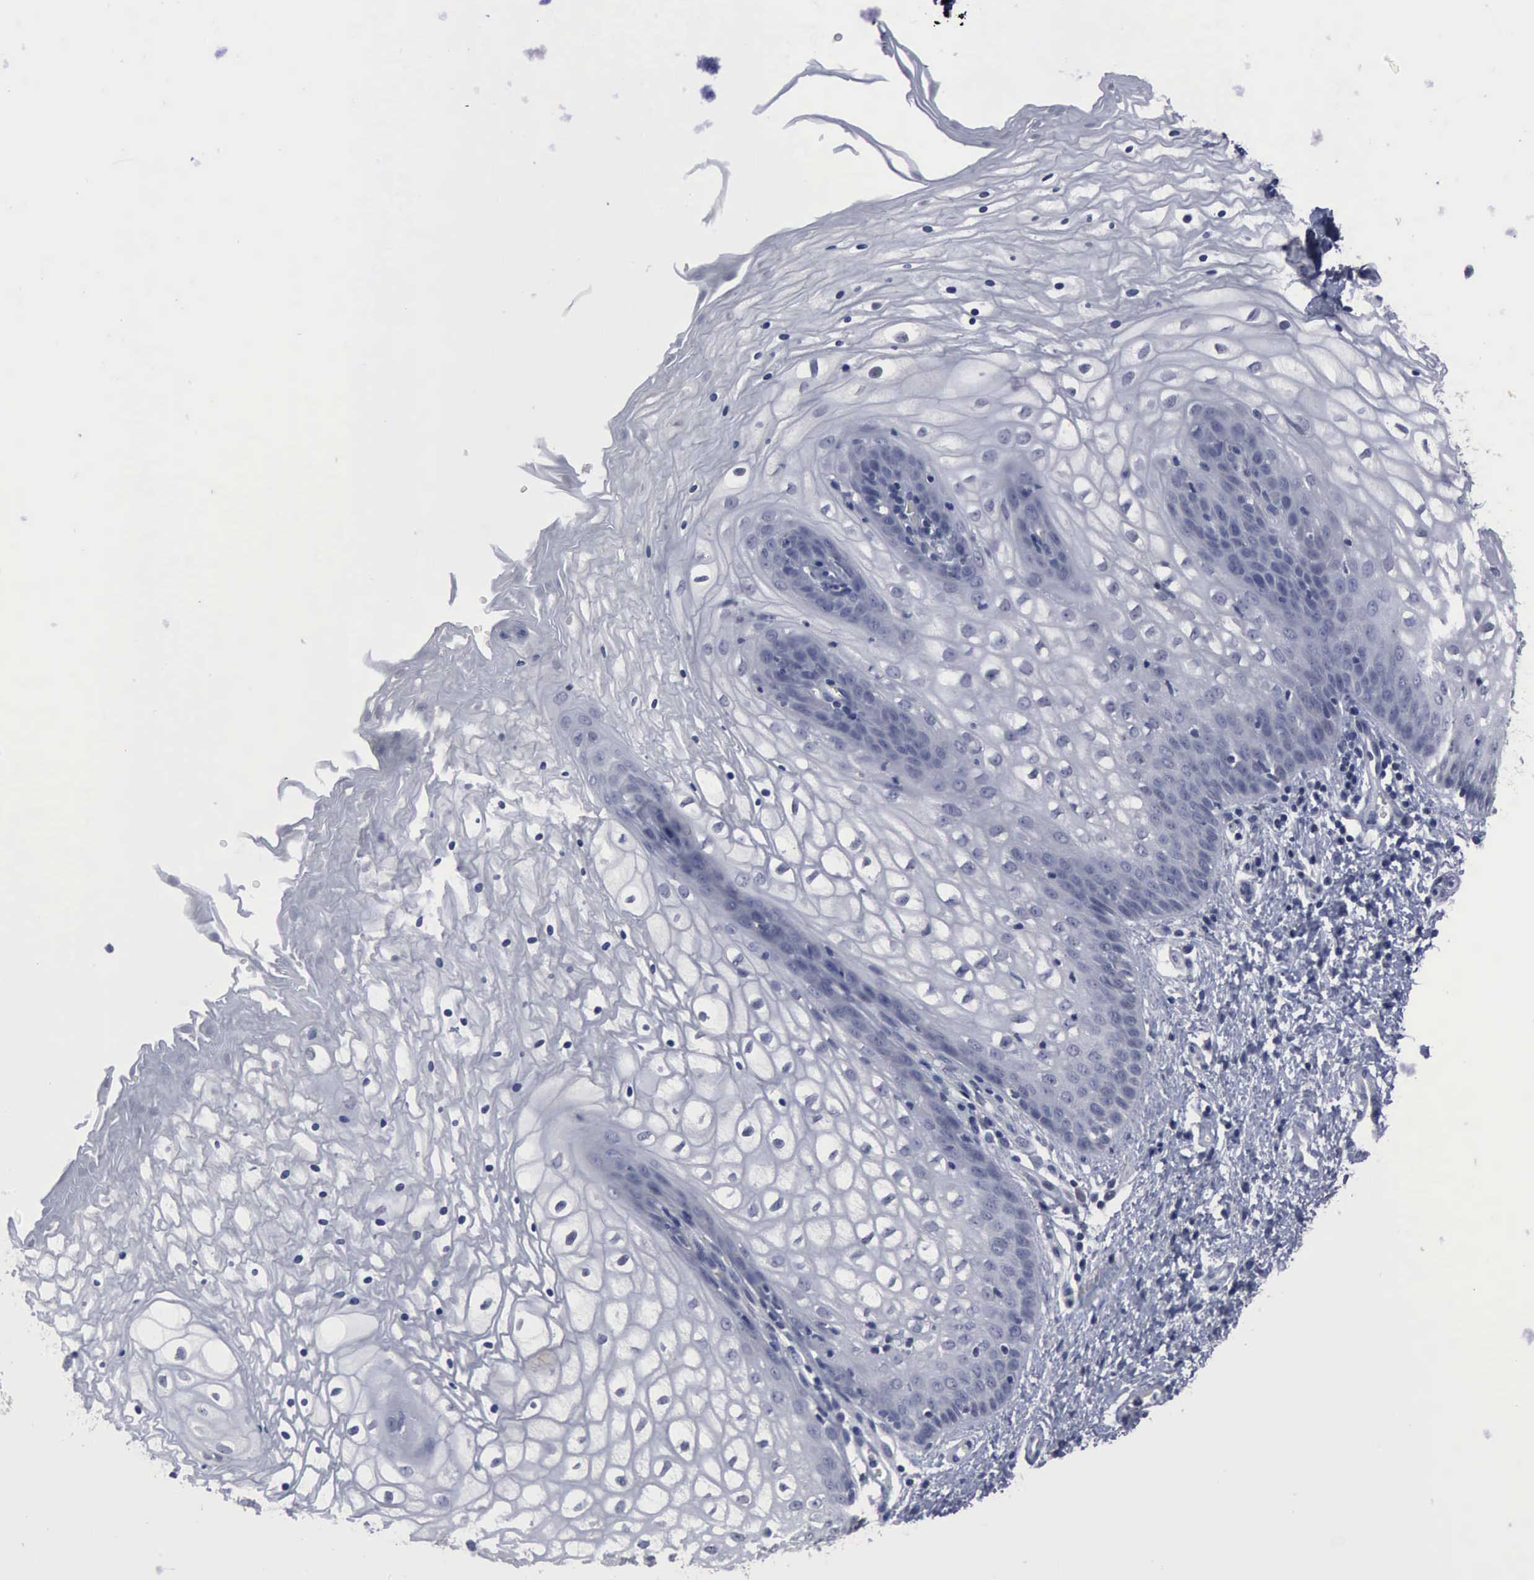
{"staining": {"intensity": "negative", "quantity": "none", "location": "none"}, "tissue": "vagina", "cell_type": "Squamous epithelial cells", "image_type": "normal", "snomed": [{"axis": "morphology", "description": "Normal tissue, NOS"}, {"axis": "topography", "description": "Vagina"}], "caption": "High magnification brightfield microscopy of normal vagina stained with DAB (3,3'-diaminobenzidine) (brown) and counterstained with hematoxylin (blue): squamous epithelial cells show no significant staining.", "gene": "MYO18B", "patient": {"sex": "female", "age": 34}}